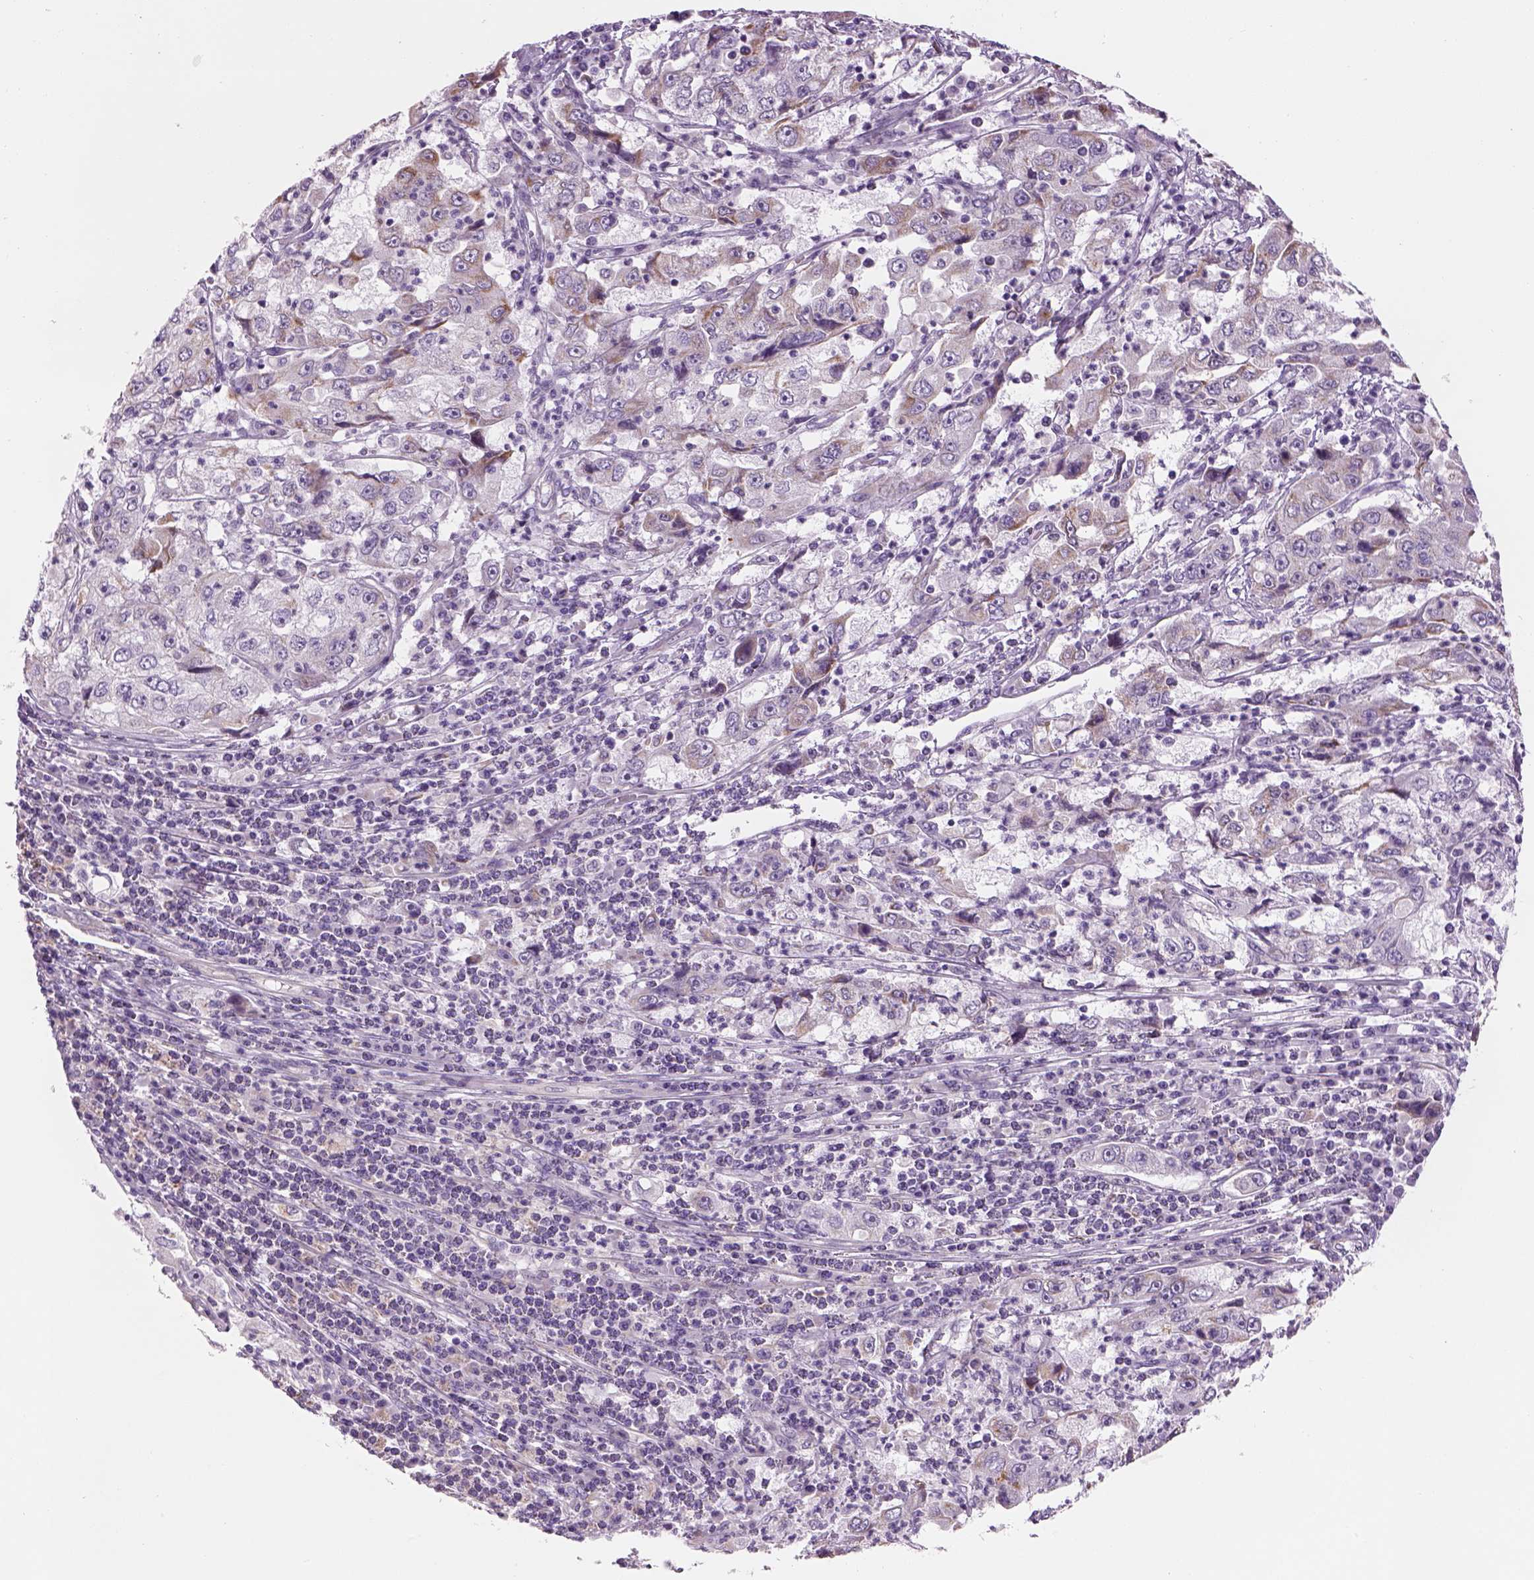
{"staining": {"intensity": "moderate", "quantity": "<25%", "location": "cytoplasmic/membranous"}, "tissue": "cervical cancer", "cell_type": "Tumor cells", "image_type": "cancer", "snomed": [{"axis": "morphology", "description": "Squamous cell carcinoma, NOS"}, {"axis": "topography", "description": "Cervix"}], "caption": "This histopathology image exhibits cervical squamous cell carcinoma stained with immunohistochemistry to label a protein in brown. The cytoplasmic/membranous of tumor cells show moderate positivity for the protein. Nuclei are counter-stained blue.", "gene": "IFT52", "patient": {"sex": "female", "age": 36}}